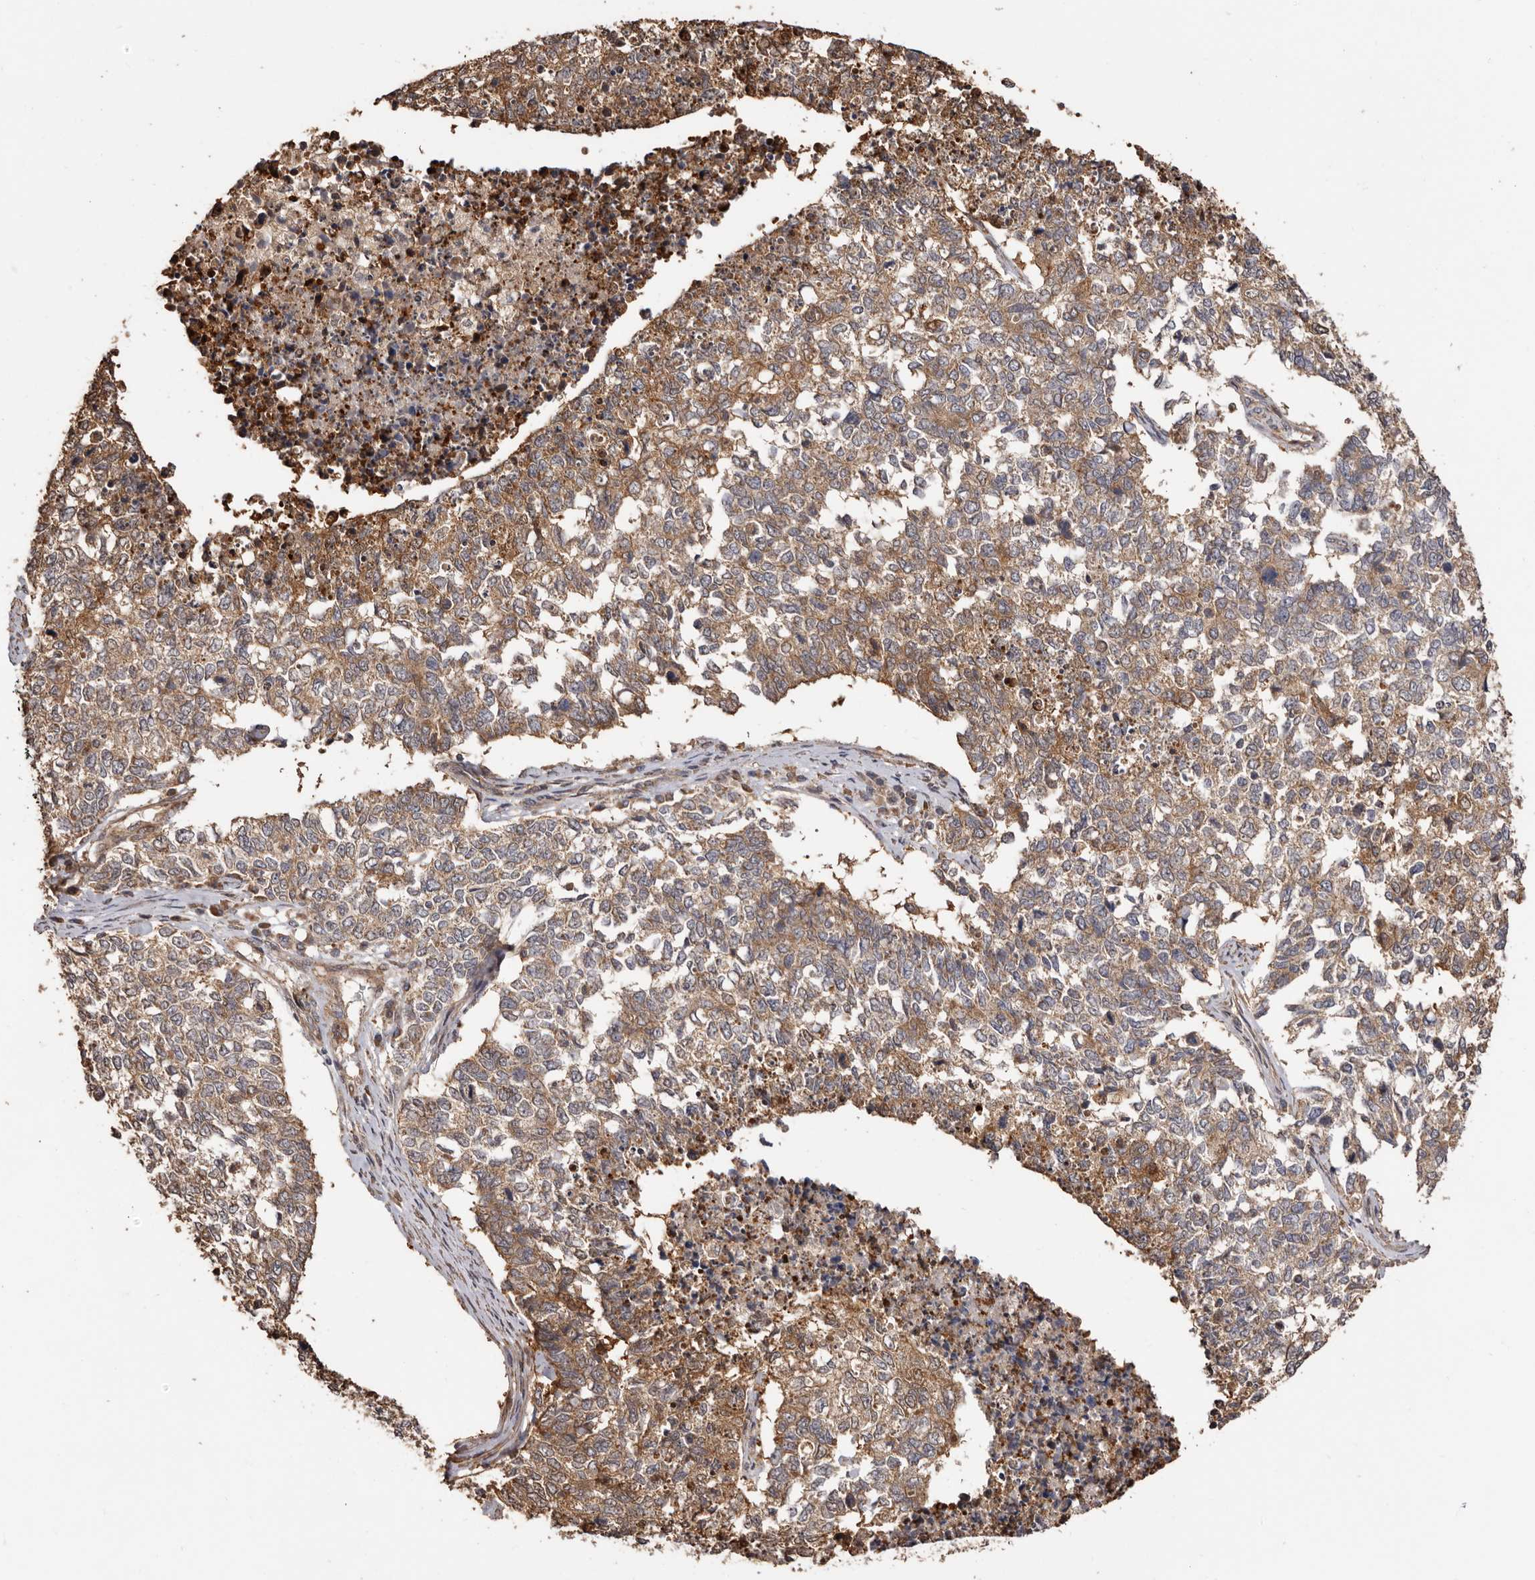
{"staining": {"intensity": "moderate", "quantity": ">75%", "location": "cytoplasmic/membranous"}, "tissue": "cervical cancer", "cell_type": "Tumor cells", "image_type": "cancer", "snomed": [{"axis": "morphology", "description": "Squamous cell carcinoma, NOS"}, {"axis": "topography", "description": "Cervix"}], "caption": "About >75% of tumor cells in cervical cancer reveal moderate cytoplasmic/membranous protein positivity as visualized by brown immunohistochemical staining.", "gene": "COQ8B", "patient": {"sex": "female", "age": 63}}